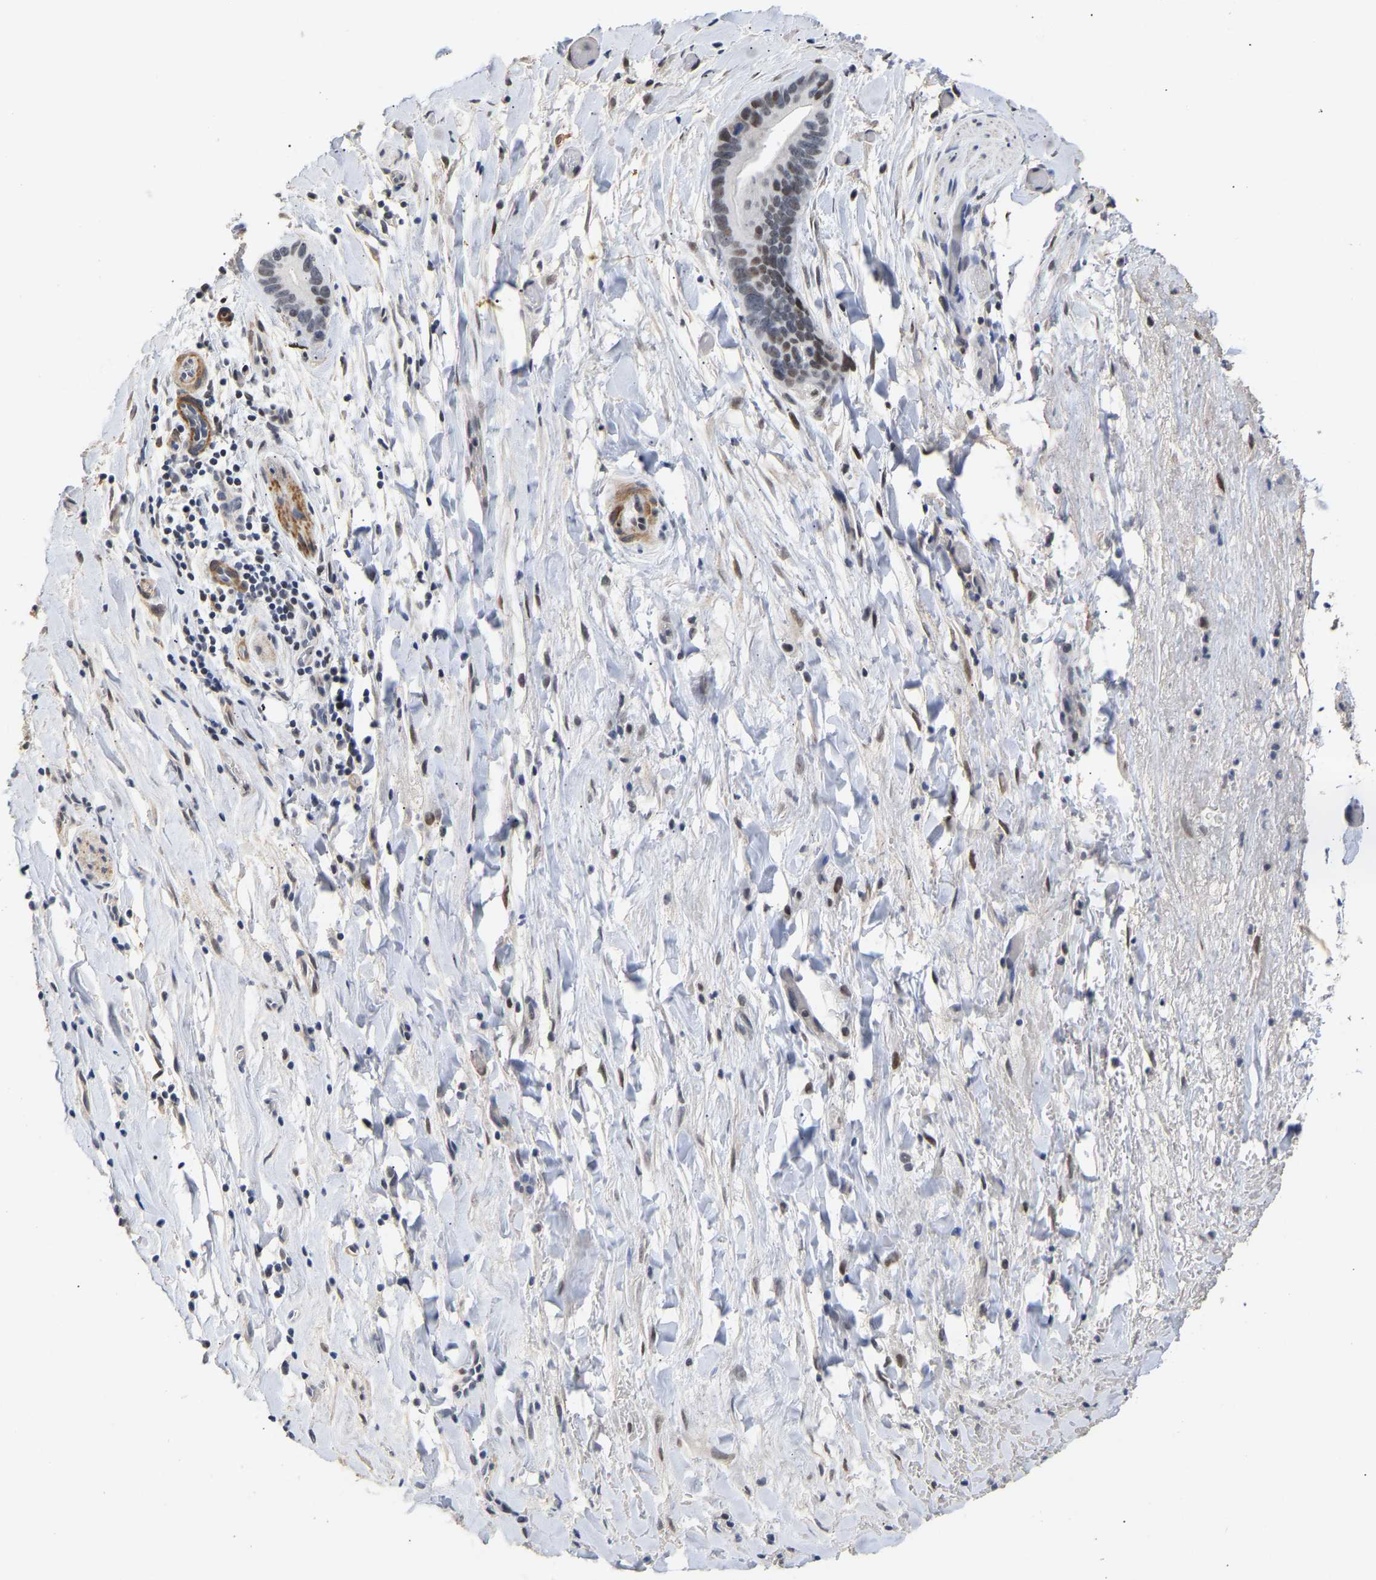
{"staining": {"intensity": "moderate", "quantity": "25%-75%", "location": "nuclear"}, "tissue": "liver cancer", "cell_type": "Tumor cells", "image_type": "cancer", "snomed": [{"axis": "morphology", "description": "Cholangiocarcinoma"}, {"axis": "topography", "description": "Liver"}], "caption": "Moderate nuclear positivity is present in about 25%-75% of tumor cells in cholangiocarcinoma (liver).", "gene": "AMPH", "patient": {"sex": "female", "age": 55}}